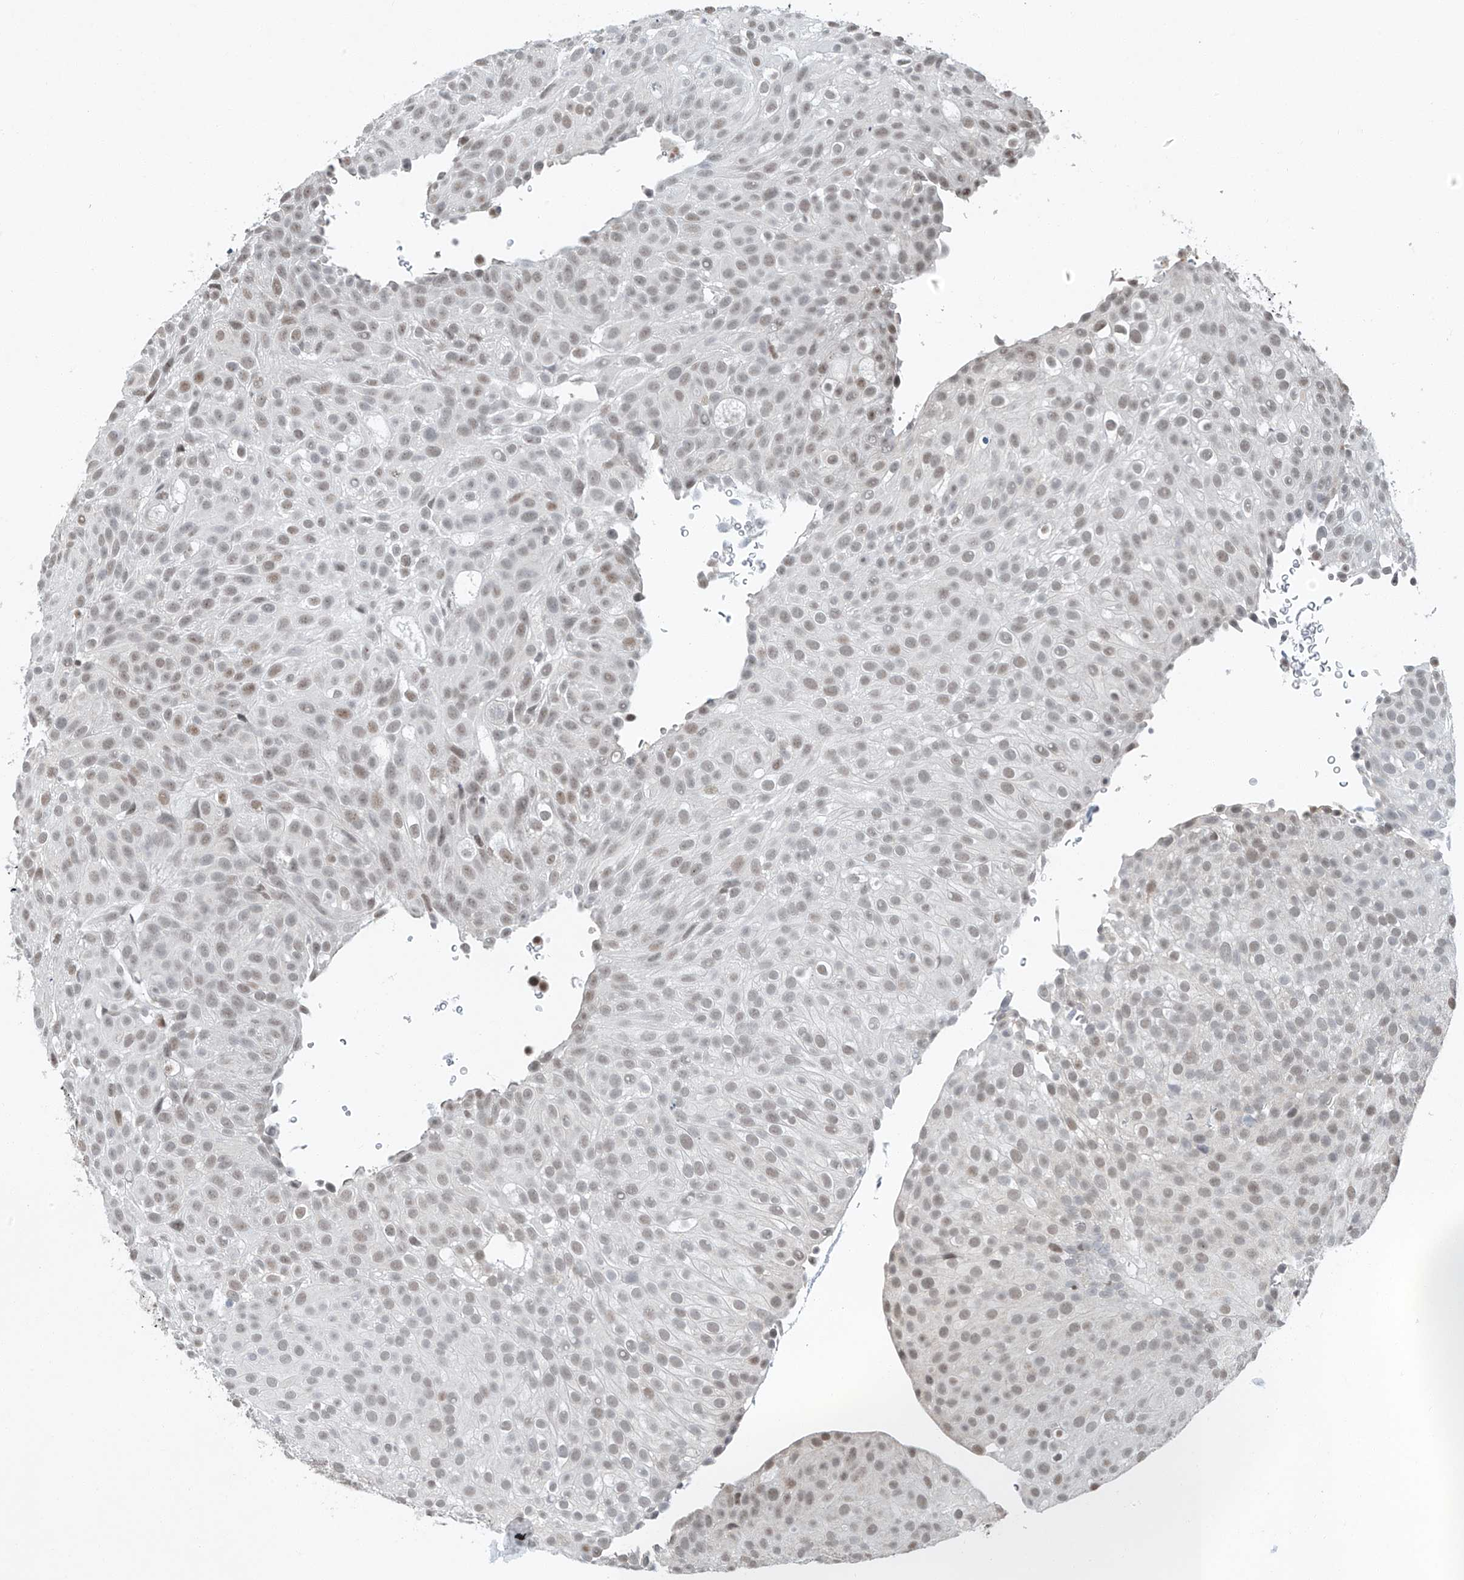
{"staining": {"intensity": "moderate", "quantity": ">75%", "location": "nuclear"}, "tissue": "urothelial cancer", "cell_type": "Tumor cells", "image_type": "cancer", "snomed": [{"axis": "morphology", "description": "Urothelial carcinoma, Low grade"}, {"axis": "topography", "description": "Urinary bladder"}], "caption": "Moderate nuclear protein positivity is seen in approximately >75% of tumor cells in urothelial cancer. Immunohistochemistry stains the protein of interest in brown and the nuclei are stained blue.", "gene": "TAF8", "patient": {"sex": "male", "age": 78}}